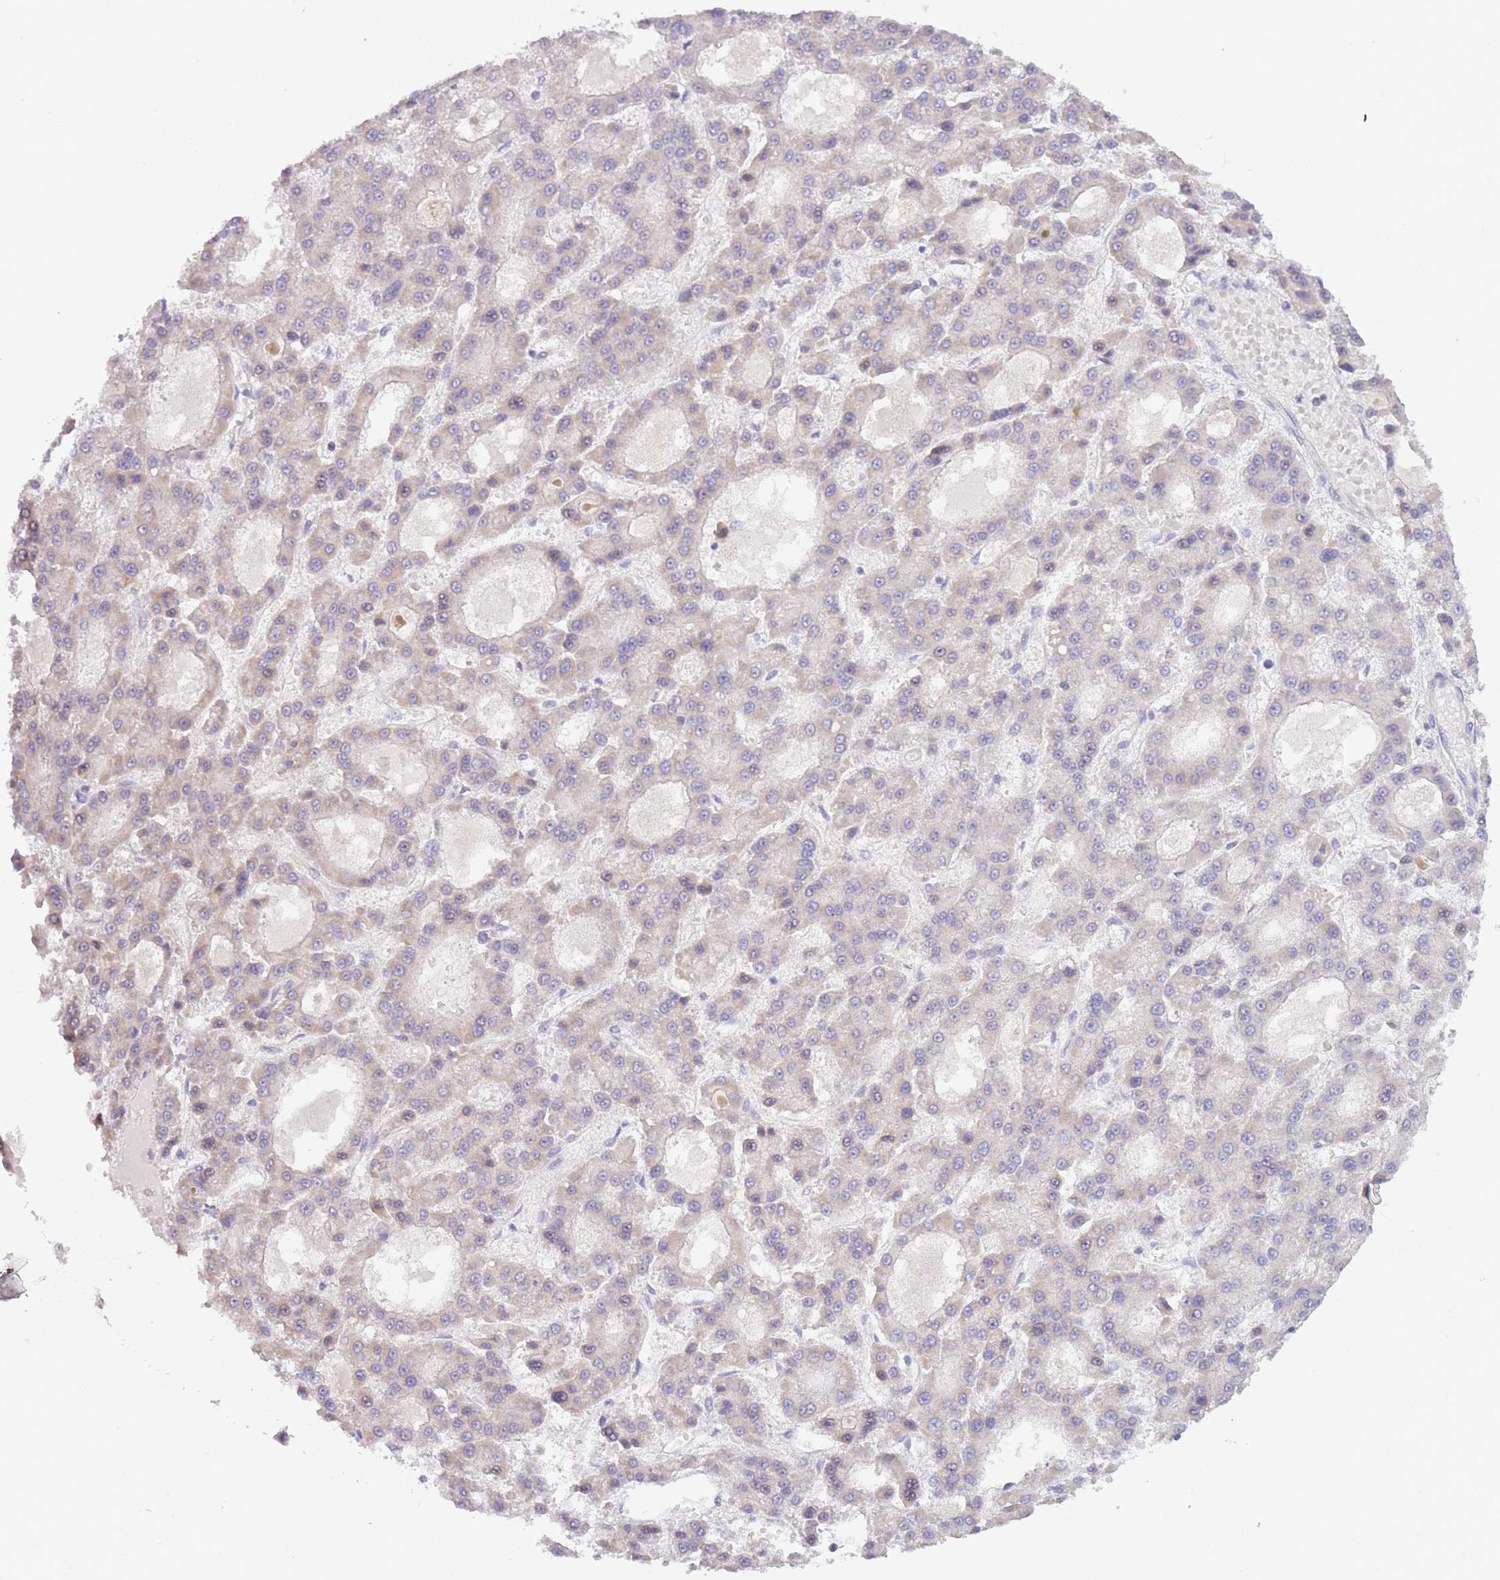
{"staining": {"intensity": "negative", "quantity": "none", "location": "none"}, "tissue": "liver cancer", "cell_type": "Tumor cells", "image_type": "cancer", "snomed": [{"axis": "morphology", "description": "Carcinoma, Hepatocellular, NOS"}, {"axis": "topography", "description": "Liver"}], "caption": "IHC image of human hepatocellular carcinoma (liver) stained for a protein (brown), which reveals no expression in tumor cells. (DAB (3,3'-diaminobenzidine) immunohistochemistry (IHC), high magnification).", "gene": "FAM227B", "patient": {"sex": "male", "age": 70}}